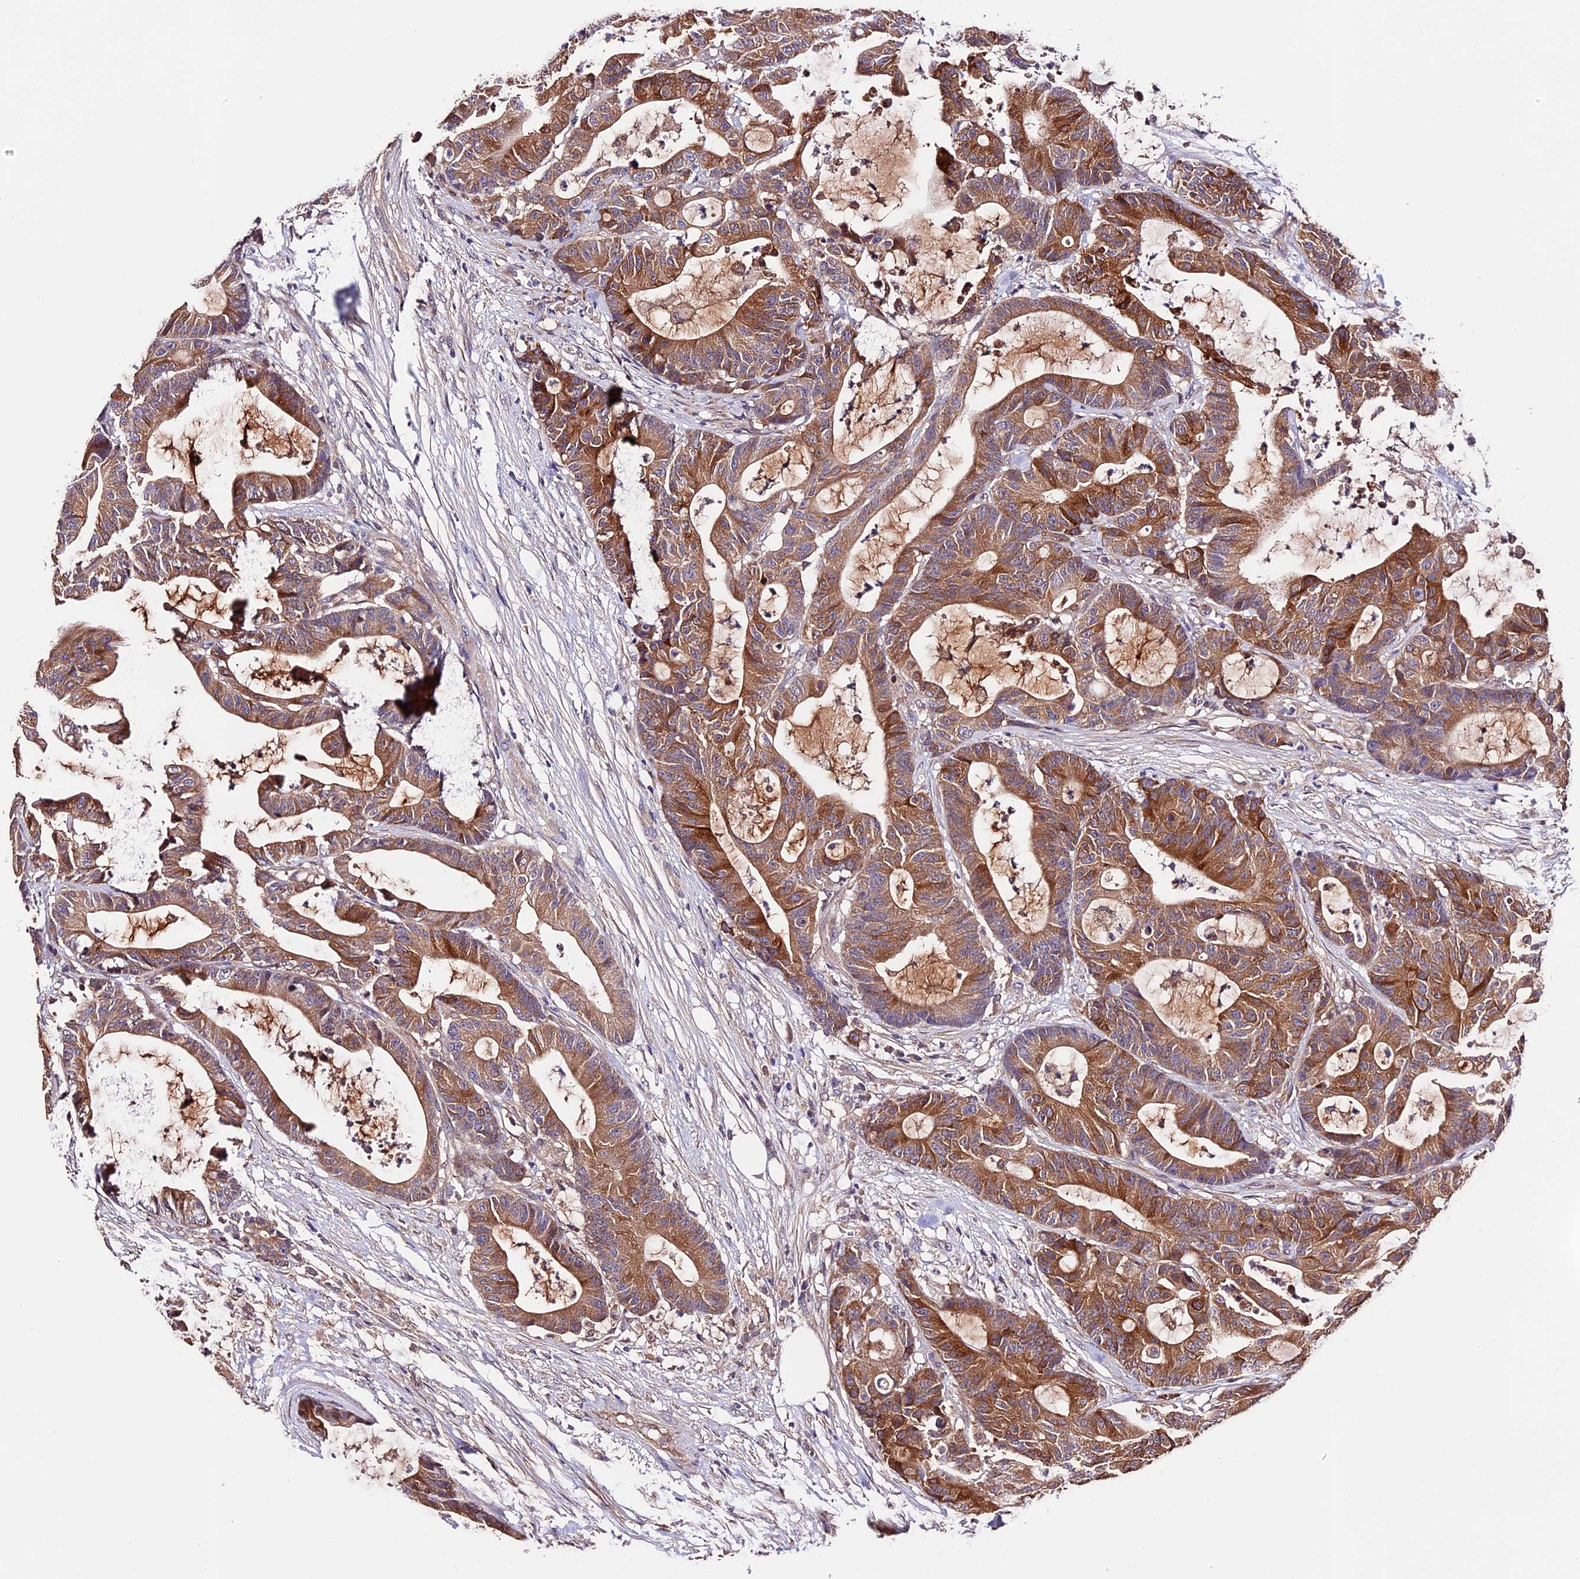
{"staining": {"intensity": "moderate", "quantity": ">75%", "location": "cytoplasmic/membranous"}, "tissue": "colorectal cancer", "cell_type": "Tumor cells", "image_type": "cancer", "snomed": [{"axis": "morphology", "description": "Adenocarcinoma, NOS"}, {"axis": "topography", "description": "Colon"}], "caption": "Brown immunohistochemical staining in human colorectal cancer exhibits moderate cytoplasmic/membranous staining in approximately >75% of tumor cells. (IHC, brightfield microscopy, high magnification).", "gene": "CES3", "patient": {"sex": "female", "age": 84}}